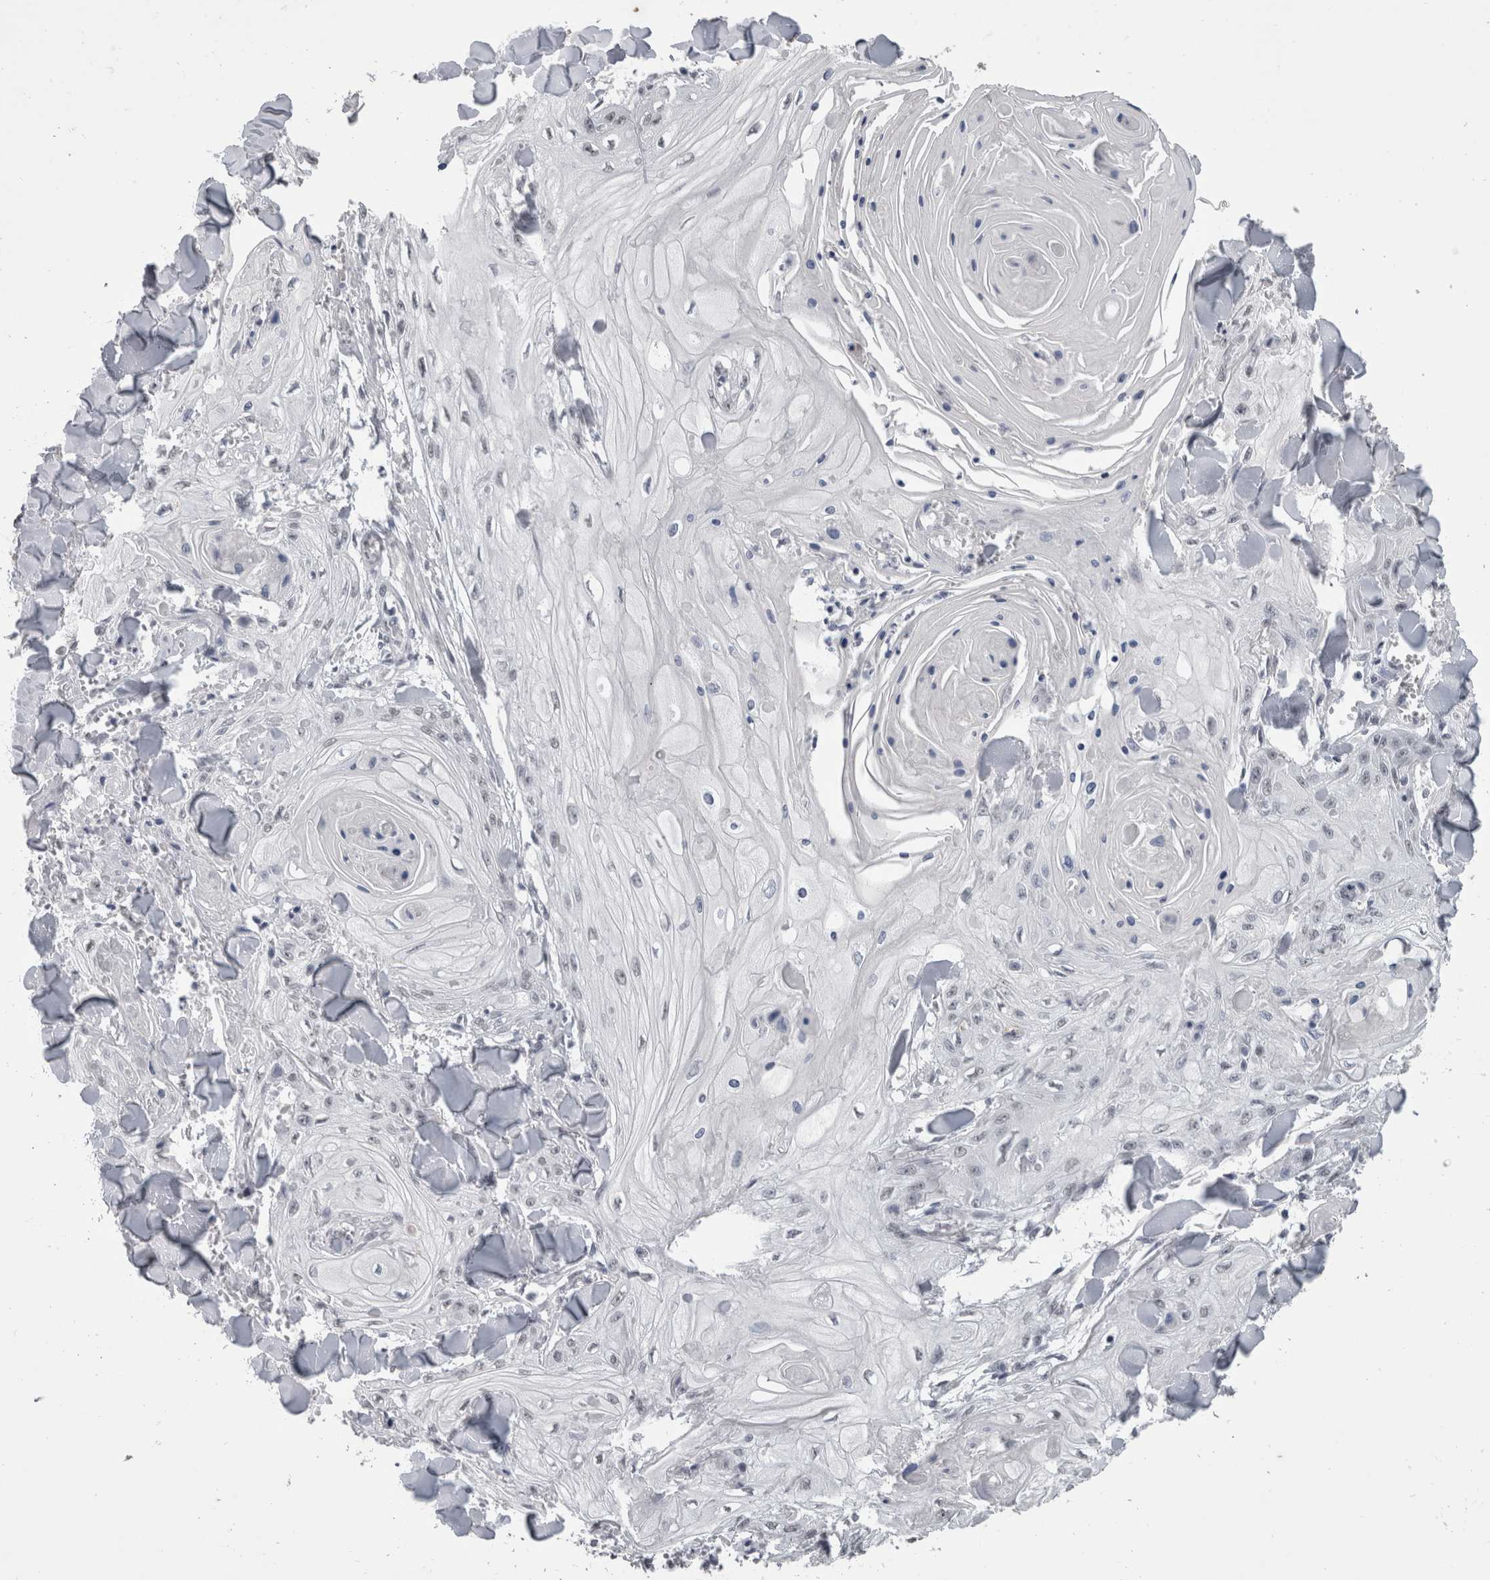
{"staining": {"intensity": "weak", "quantity": "<25%", "location": "nuclear"}, "tissue": "skin cancer", "cell_type": "Tumor cells", "image_type": "cancer", "snomed": [{"axis": "morphology", "description": "Squamous cell carcinoma, NOS"}, {"axis": "topography", "description": "Skin"}], "caption": "High power microscopy micrograph of an immunohistochemistry image of skin cancer, revealing no significant positivity in tumor cells. Brightfield microscopy of IHC stained with DAB (brown) and hematoxylin (blue), captured at high magnification.", "gene": "DDX17", "patient": {"sex": "male", "age": 74}}